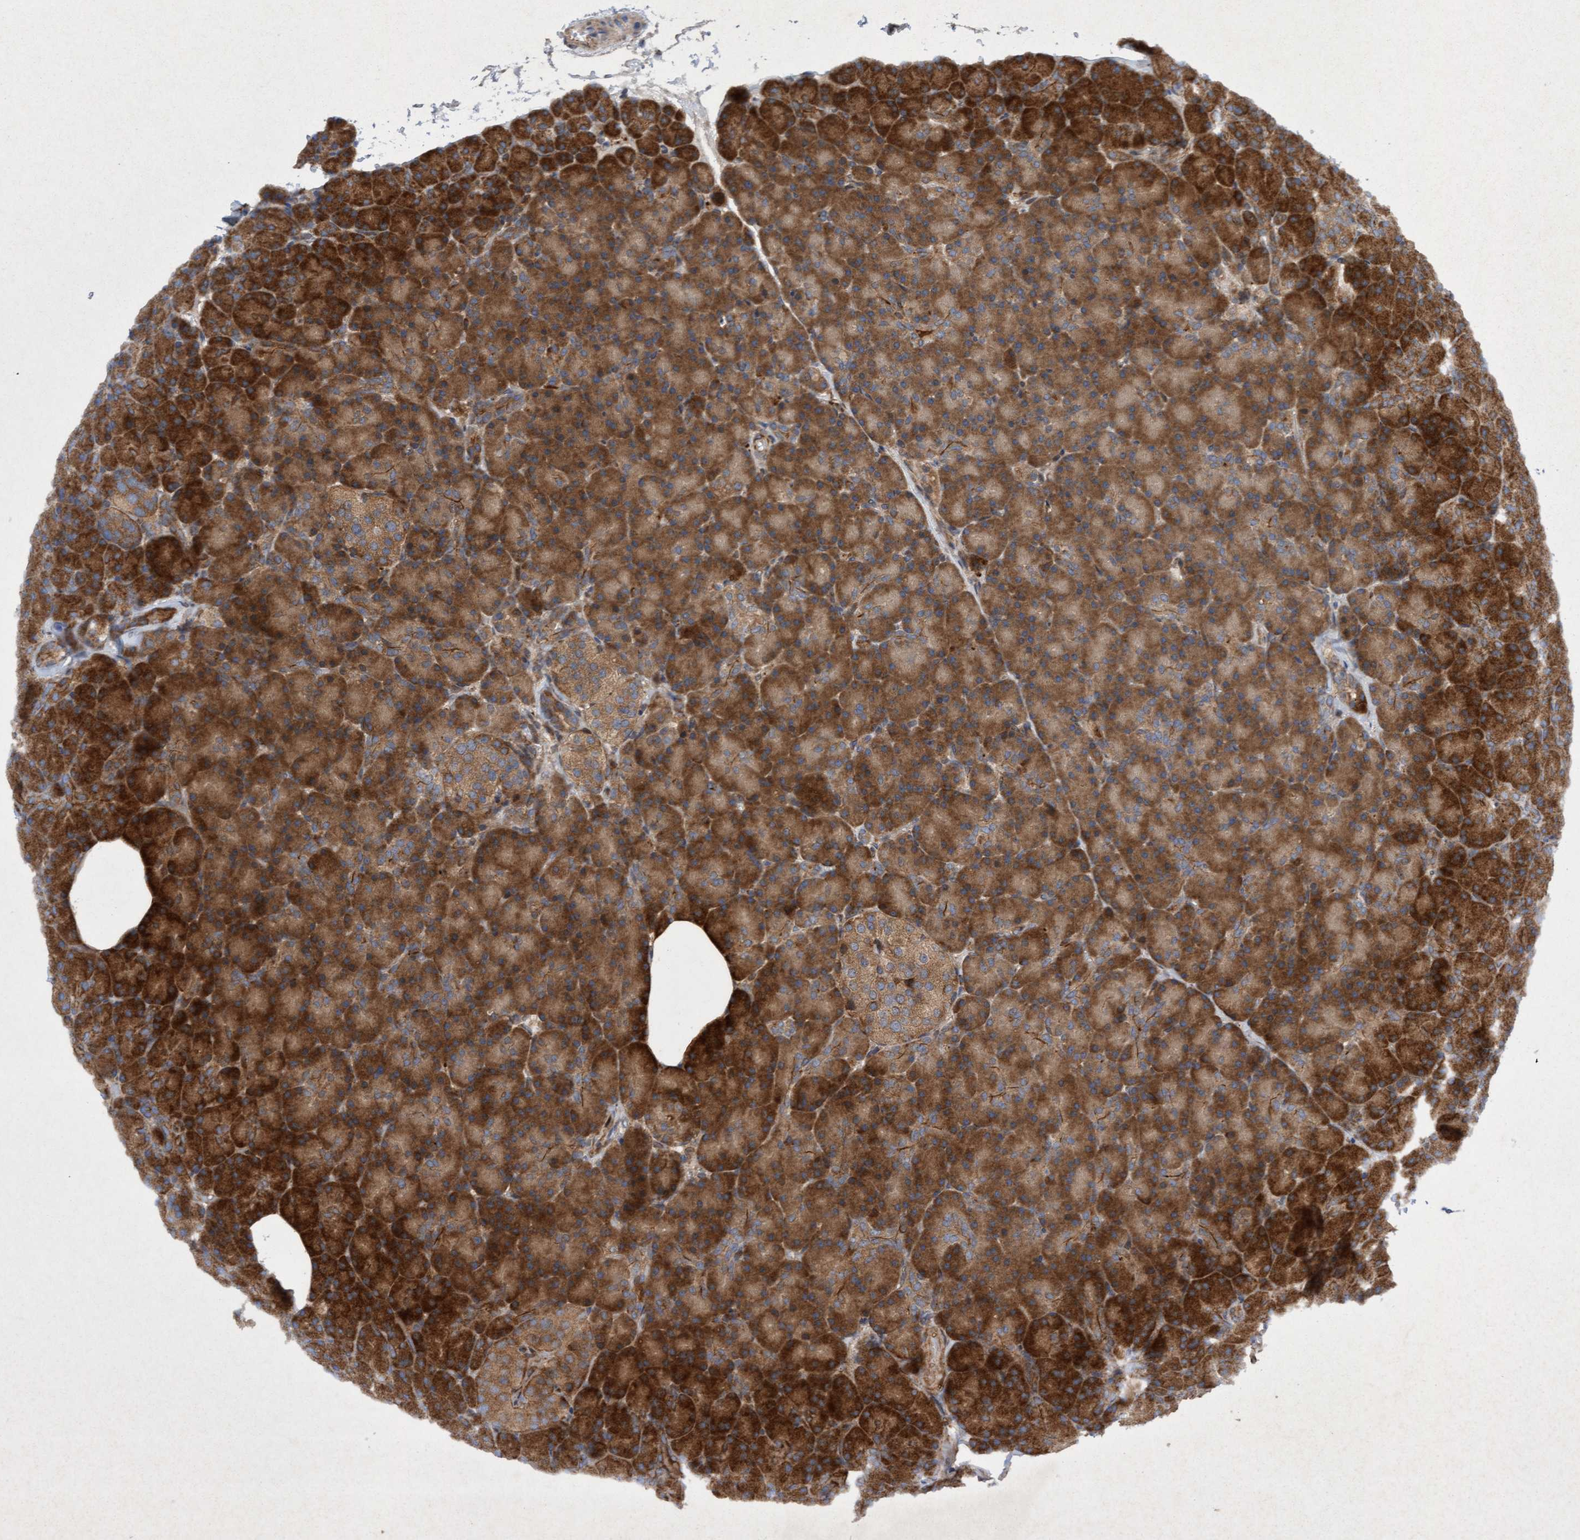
{"staining": {"intensity": "strong", "quantity": ">75%", "location": "cytoplasmic/membranous"}, "tissue": "pancreas", "cell_type": "Exocrine glandular cells", "image_type": "normal", "snomed": [{"axis": "morphology", "description": "Normal tissue, NOS"}, {"axis": "topography", "description": "Pancreas"}], "caption": "Pancreas stained with immunohistochemistry (IHC) reveals strong cytoplasmic/membranous staining in approximately >75% of exocrine glandular cells. Immunohistochemistry (ihc) stains the protein of interest in brown and the nuclei are stained blue.", "gene": "ELP5", "patient": {"sex": "female", "age": 43}}